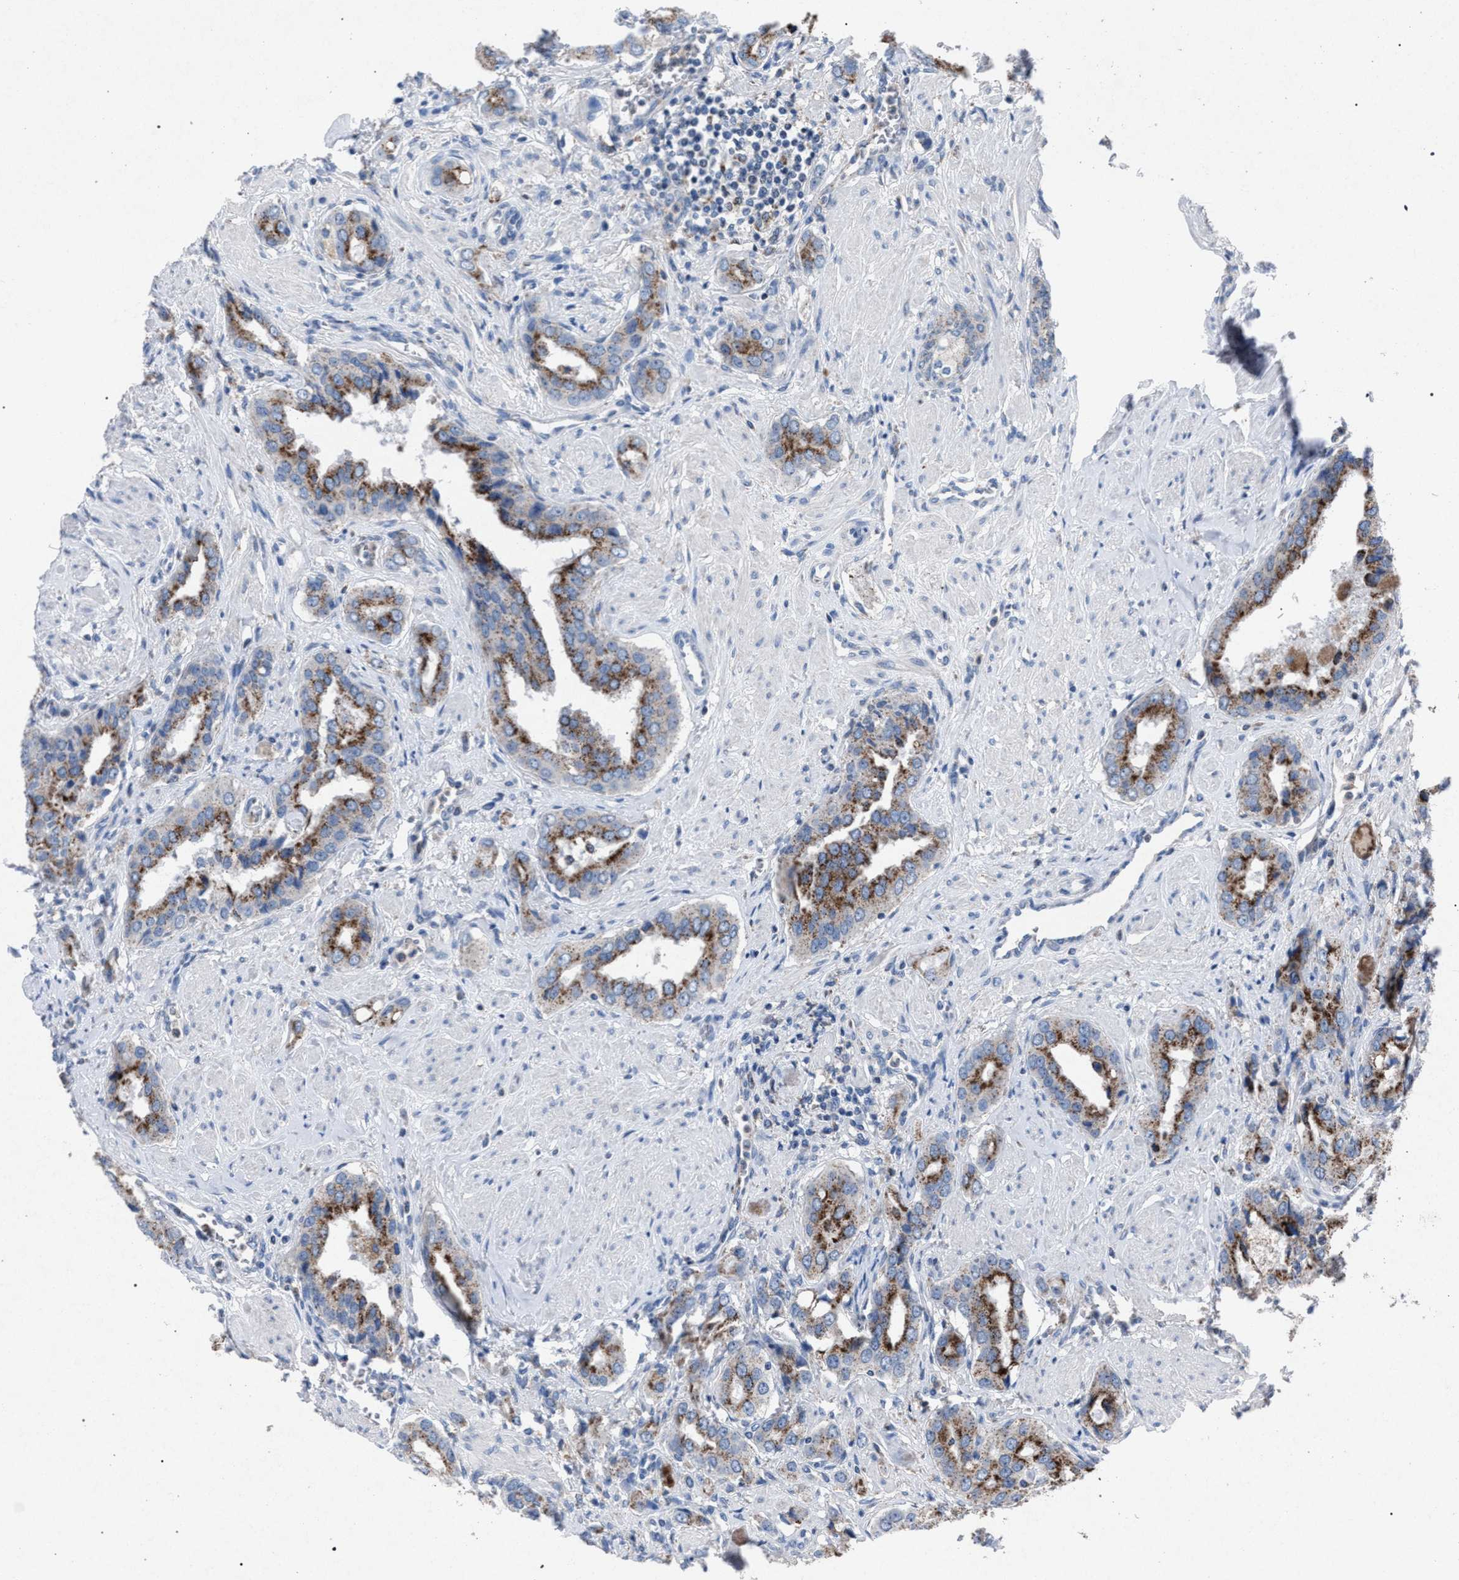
{"staining": {"intensity": "moderate", "quantity": ">75%", "location": "cytoplasmic/membranous"}, "tissue": "prostate cancer", "cell_type": "Tumor cells", "image_type": "cancer", "snomed": [{"axis": "morphology", "description": "Adenocarcinoma, High grade"}, {"axis": "topography", "description": "Prostate"}], "caption": "High-magnification brightfield microscopy of adenocarcinoma (high-grade) (prostate) stained with DAB (brown) and counterstained with hematoxylin (blue). tumor cells exhibit moderate cytoplasmic/membranous expression is identified in about>75% of cells.", "gene": "HSD17B4", "patient": {"sex": "male", "age": 52}}